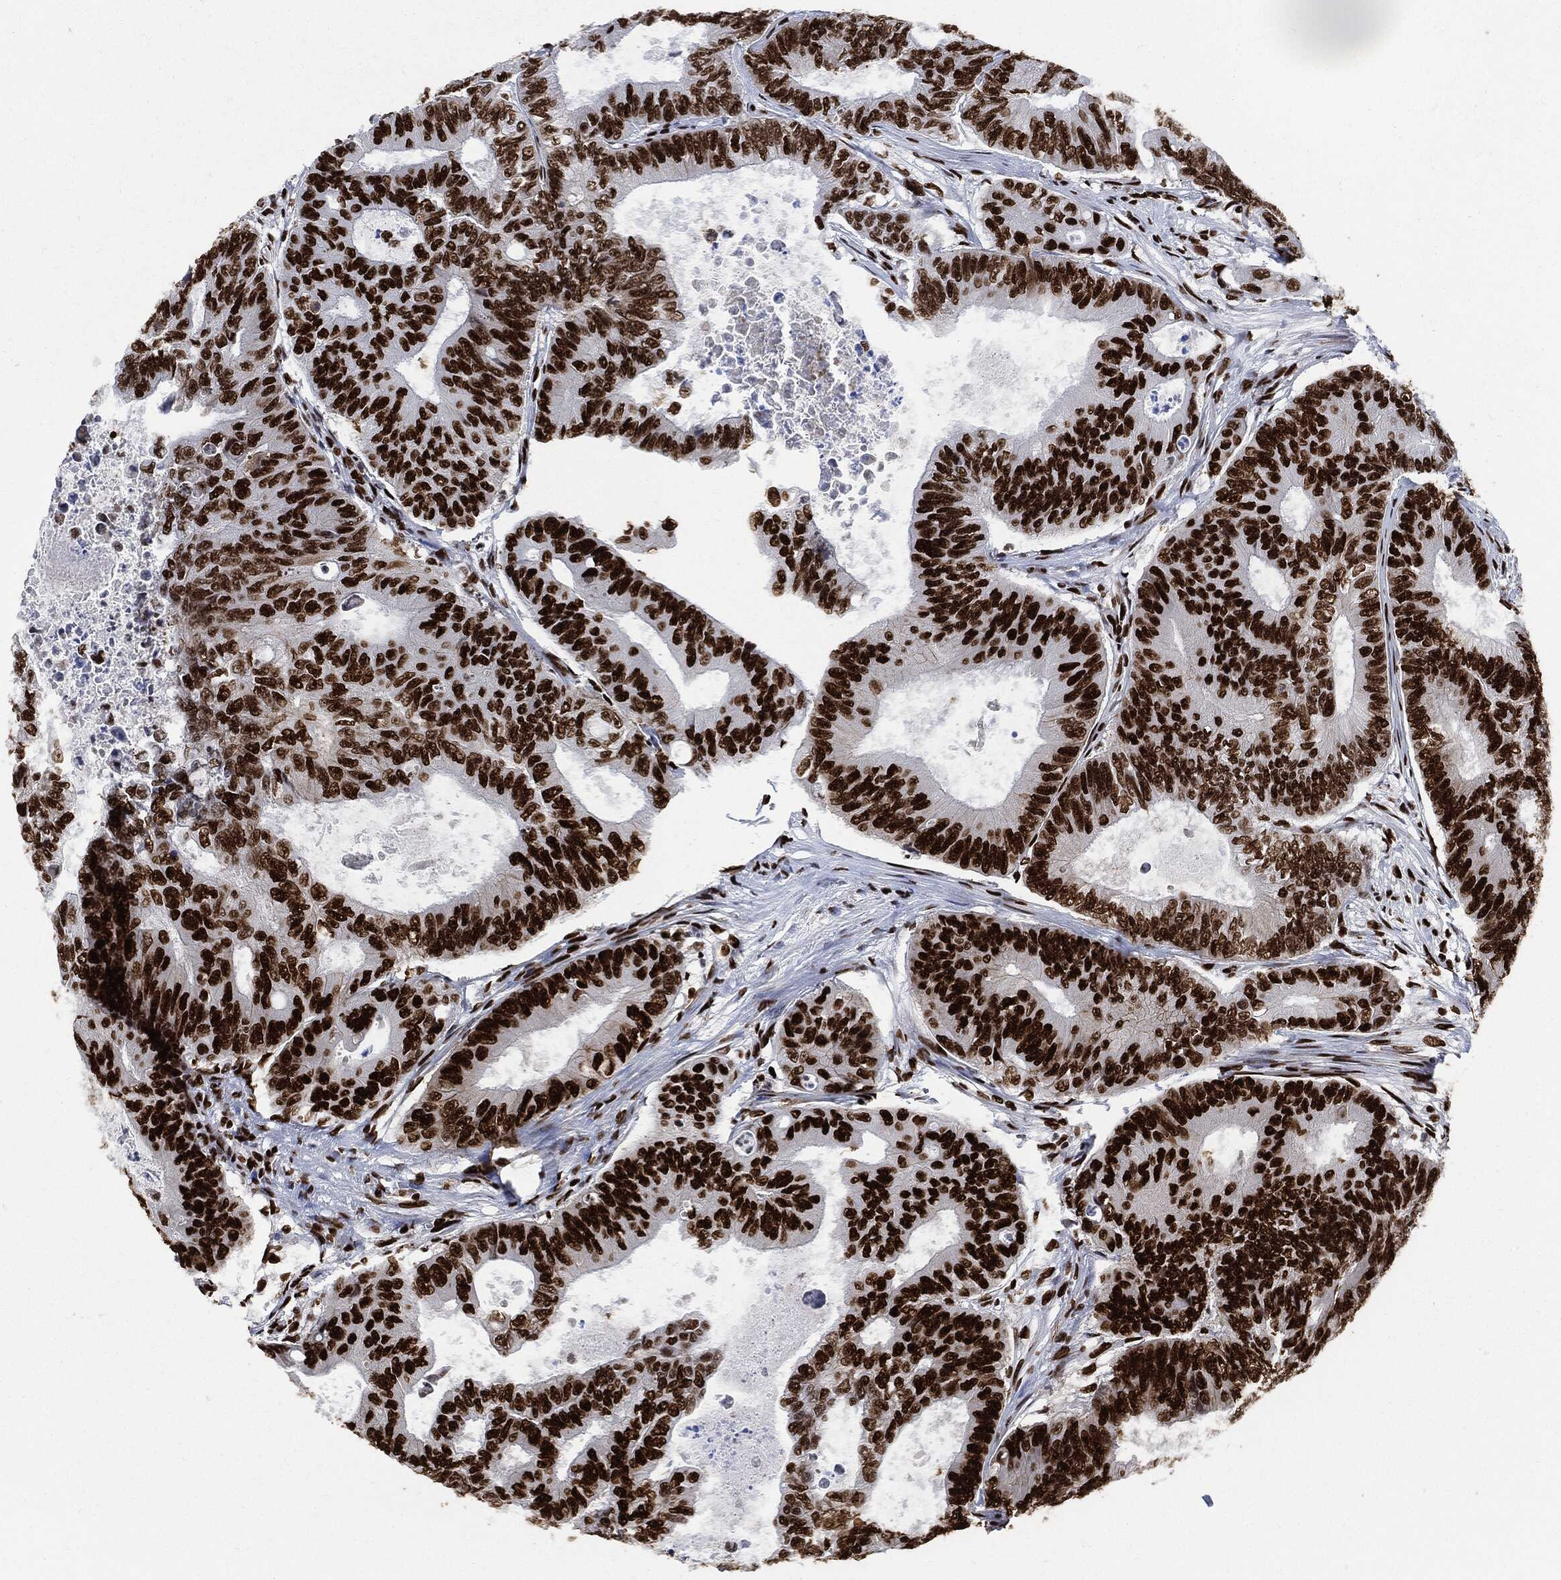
{"staining": {"intensity": "strong", "quantity": ">75%", "location": "nuclear"}, "tissue": "colorectal cancer", "cell_type": "Tumor cells", "image_type": "cancer", "snomed": [{"axis": "morphology", "description": "Adenocarcinoma, NOS"}, {"axis": "topography", "description": "Colon"}], "caption": "Colorectal adenocarcinoma tissue displays strong nuclear positivity in approximately >75% of tumor cells", "gene": "RECQL", "patient": {"sex": "female", "age": 48}}